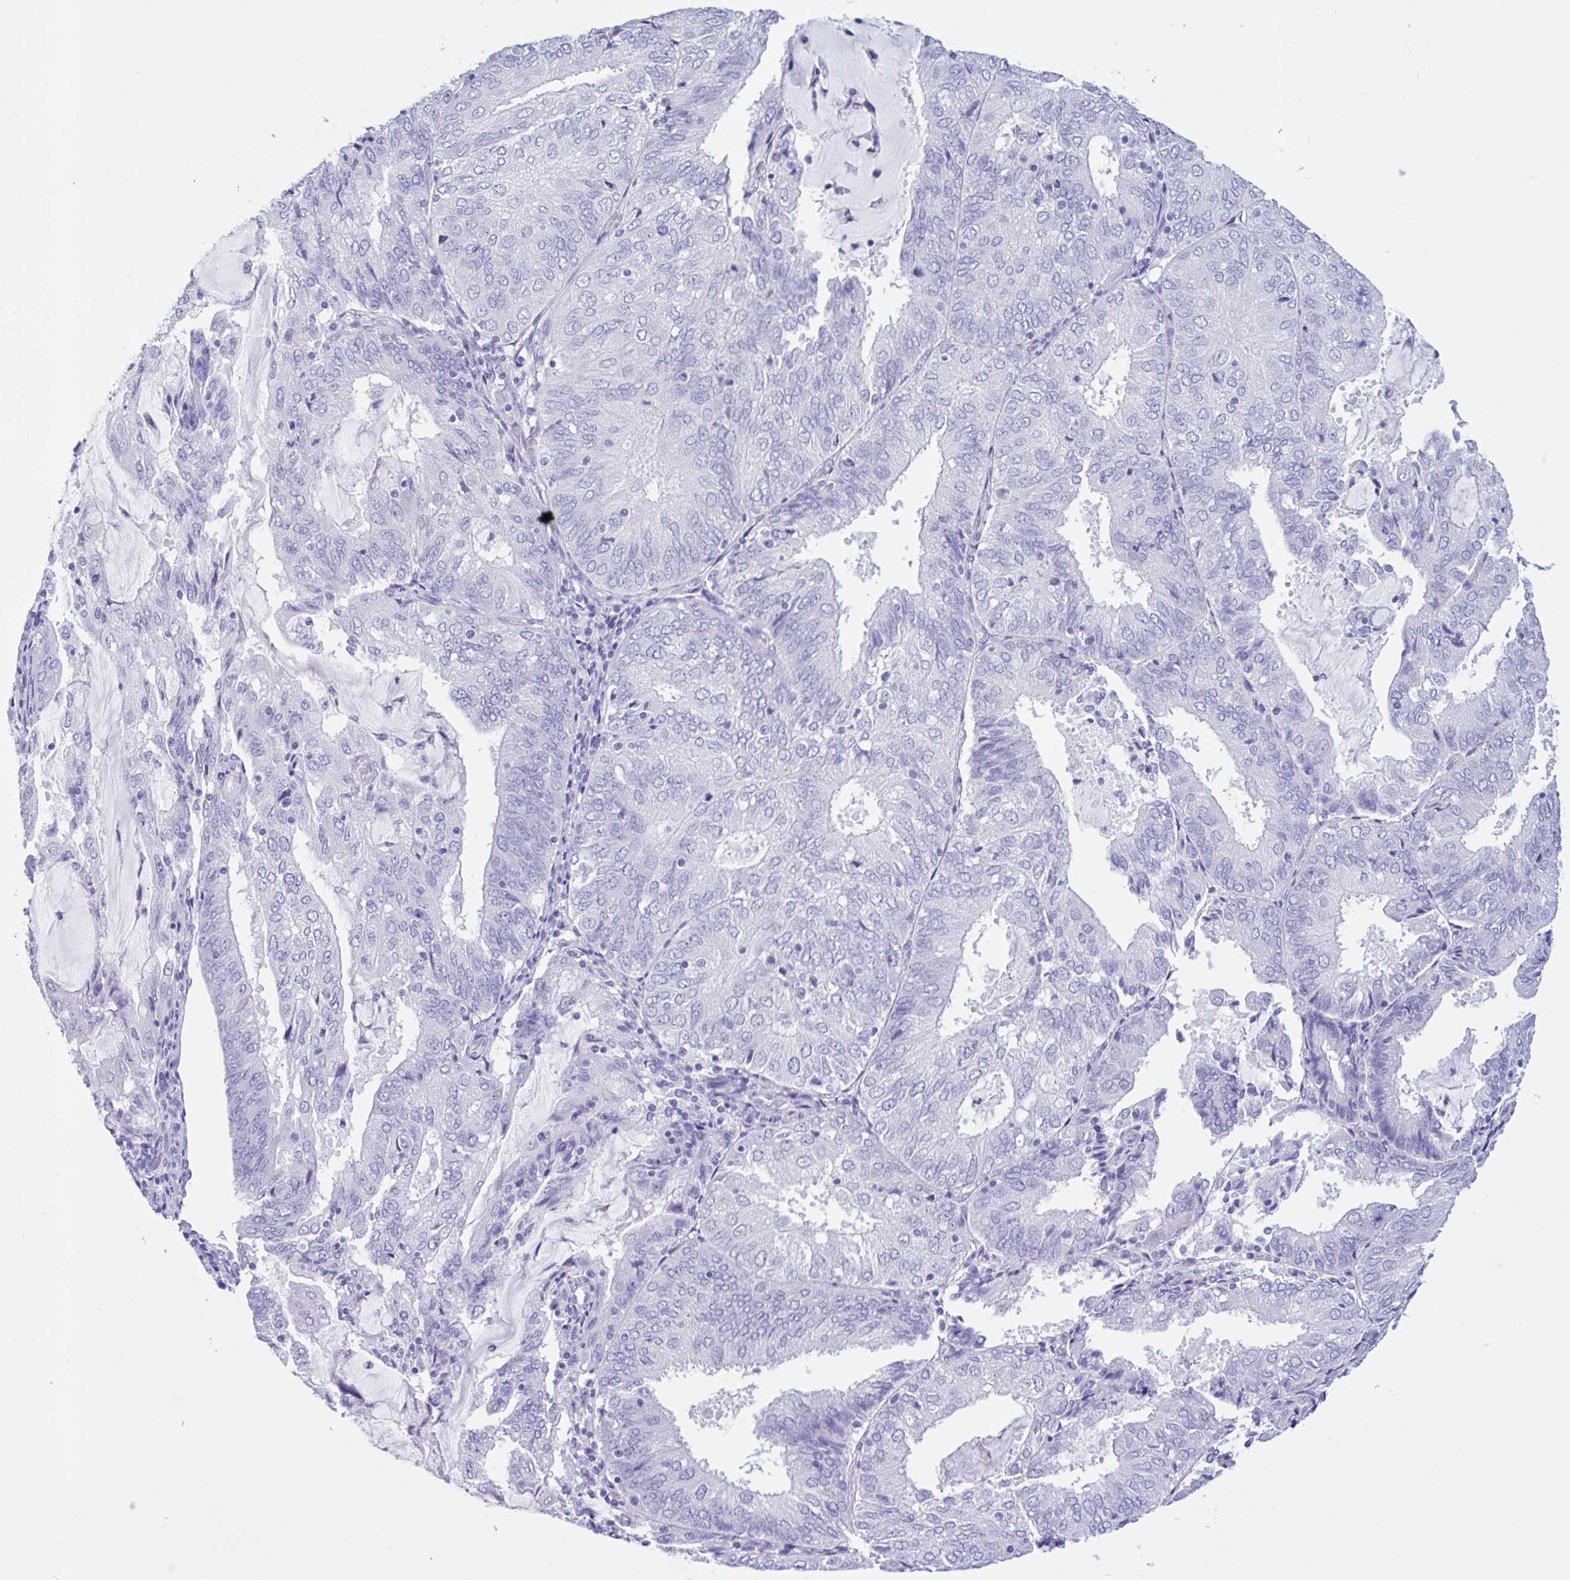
{"staining": {"intensity": "negative", "quantity": "none", "location": "none"}, "tissue": "endometrial cancer", "cell_type": "Tumor cells", "image_type": "cancer", "snomed": [{"axis": "morphology", "description": "Adenocarcinoma, NOS"}, {"axis": "topography", "description": "Endometrium"}], "caption": "The histopathology image demonstrates no staining of tumor cells in endometrial adenocarcinoma.", "gene": "OR4N4", "patient": {"sex": "female", "age": 81}}